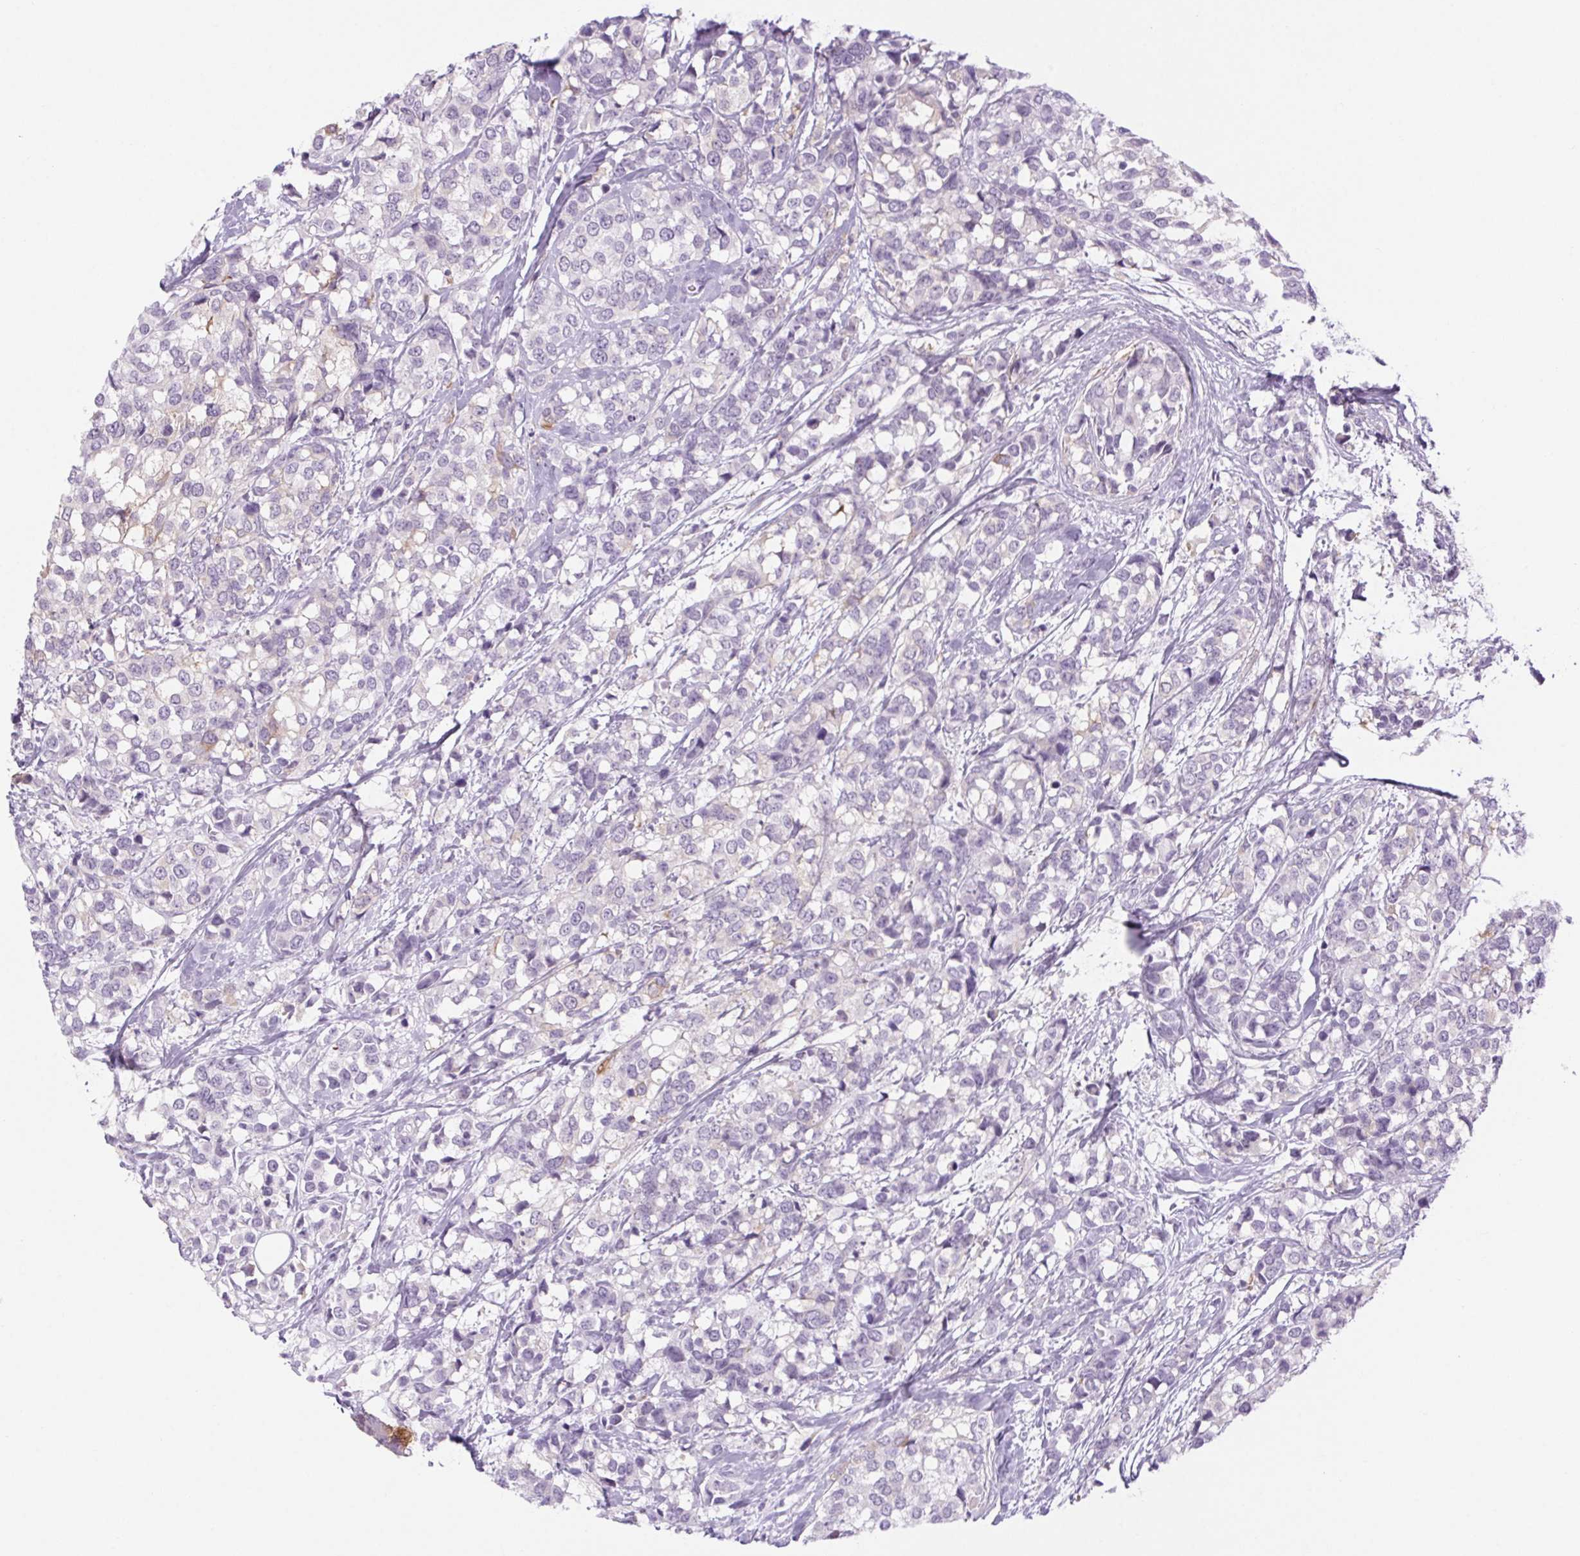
{"staining": {"intensity": "negative", "quantity": "none", "location": "none"}, "tissue": "breast cancer", "cell_type": "Tumor cells", "image_type": "cancer", "snomed": [{"axis": "morphology", "description": "Lobular carcinoma"}, {"axis": "topography", "description": "Breast"}], "caption": "IHC image of breast lobular carcinoma stained for a protein (brown), which reveals no positivity in tumor cells.", "gene": "BCAS1", "patient": {"sex": "female", "age": 59}}